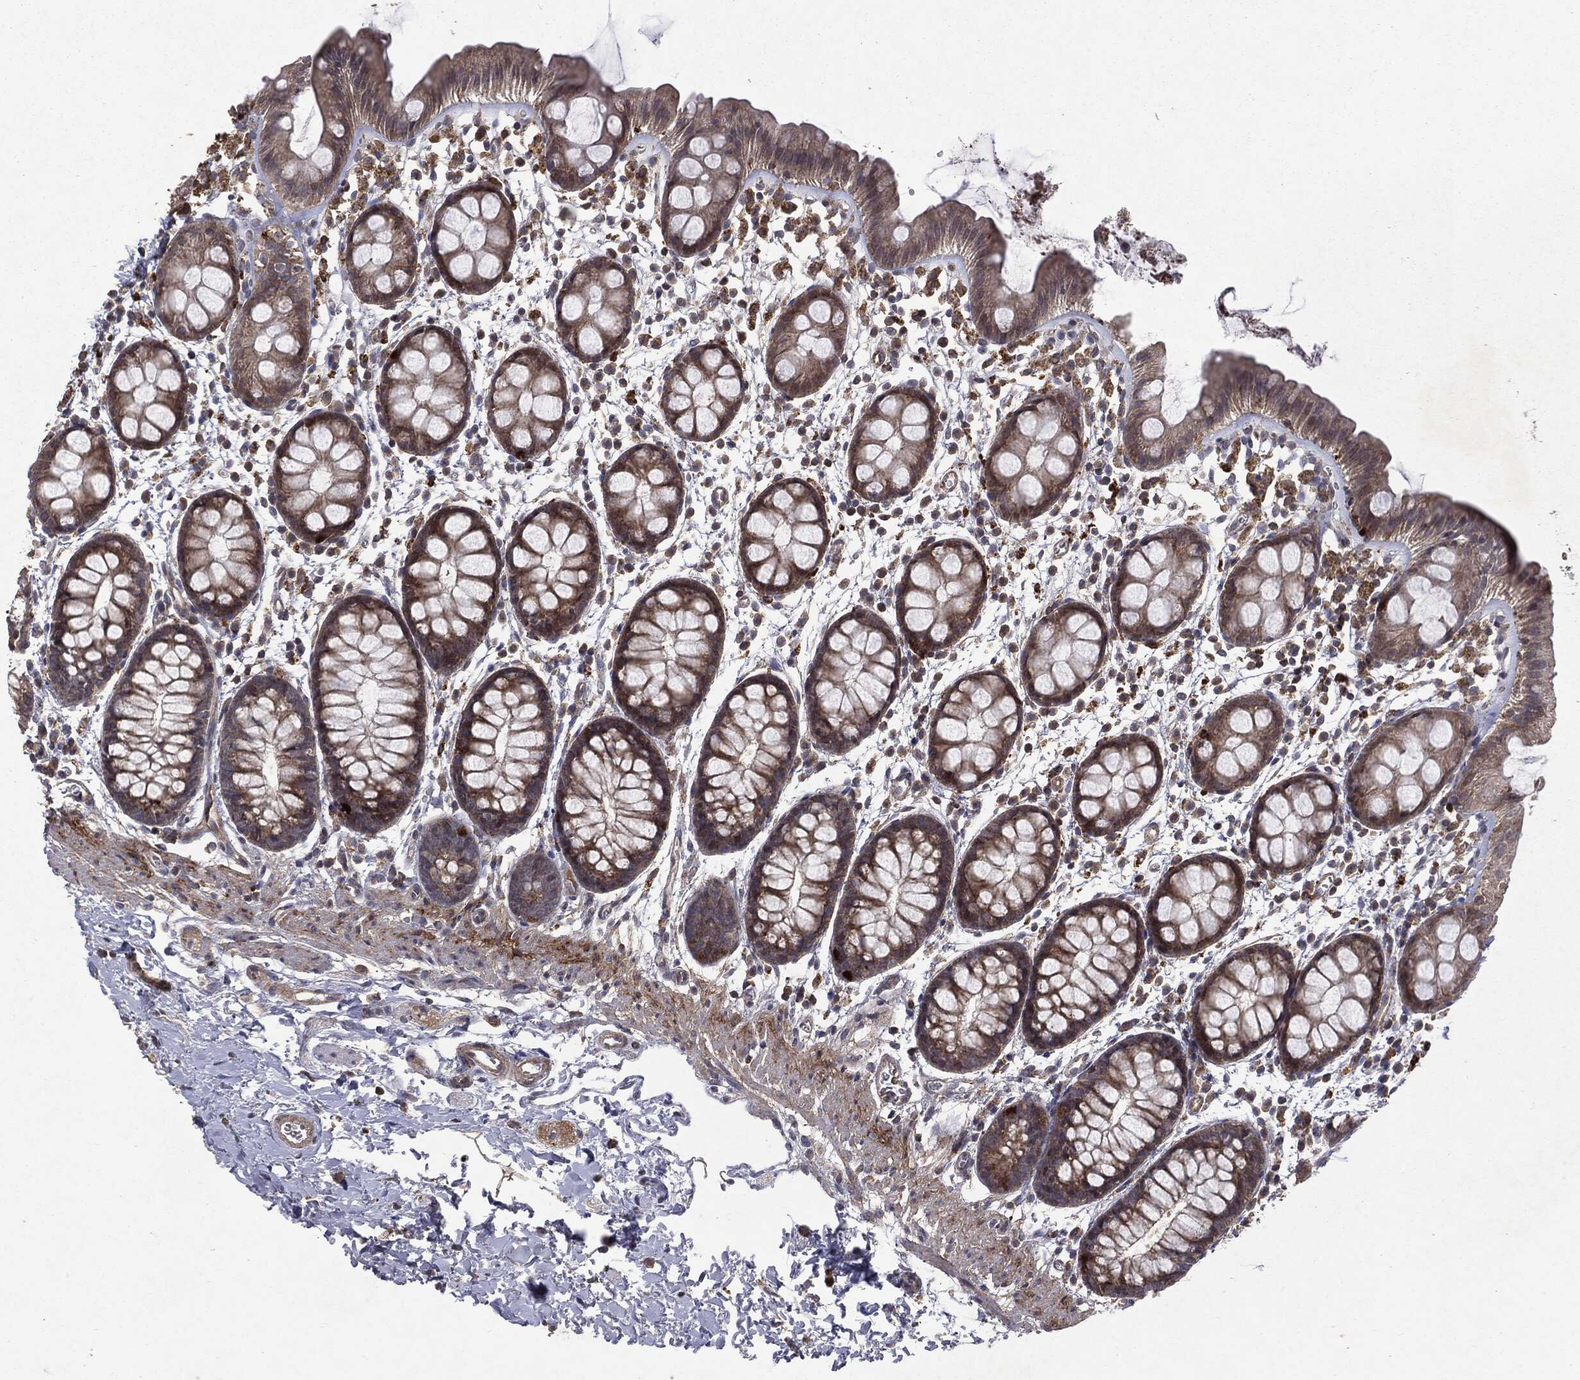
{"staining": {"intensity": "moderate", "quantity": ">75%", "location": "cytoplasmic/membranous"}, "tissue": "rectum", "cell_type": "Glandular cells", "image_type": "normal", "snomed": [{"axis": "morphology", "description": "Normal tissue, NOS"}, {"axis": "topography", "description": "Rectum"}], "caption": "Glandular cells show moderate cytoplasmic/membranous expression in about >75% of cells in benign rectum.", "gene": "PTEN", "patient": {"sex": "male", "age": 57}}